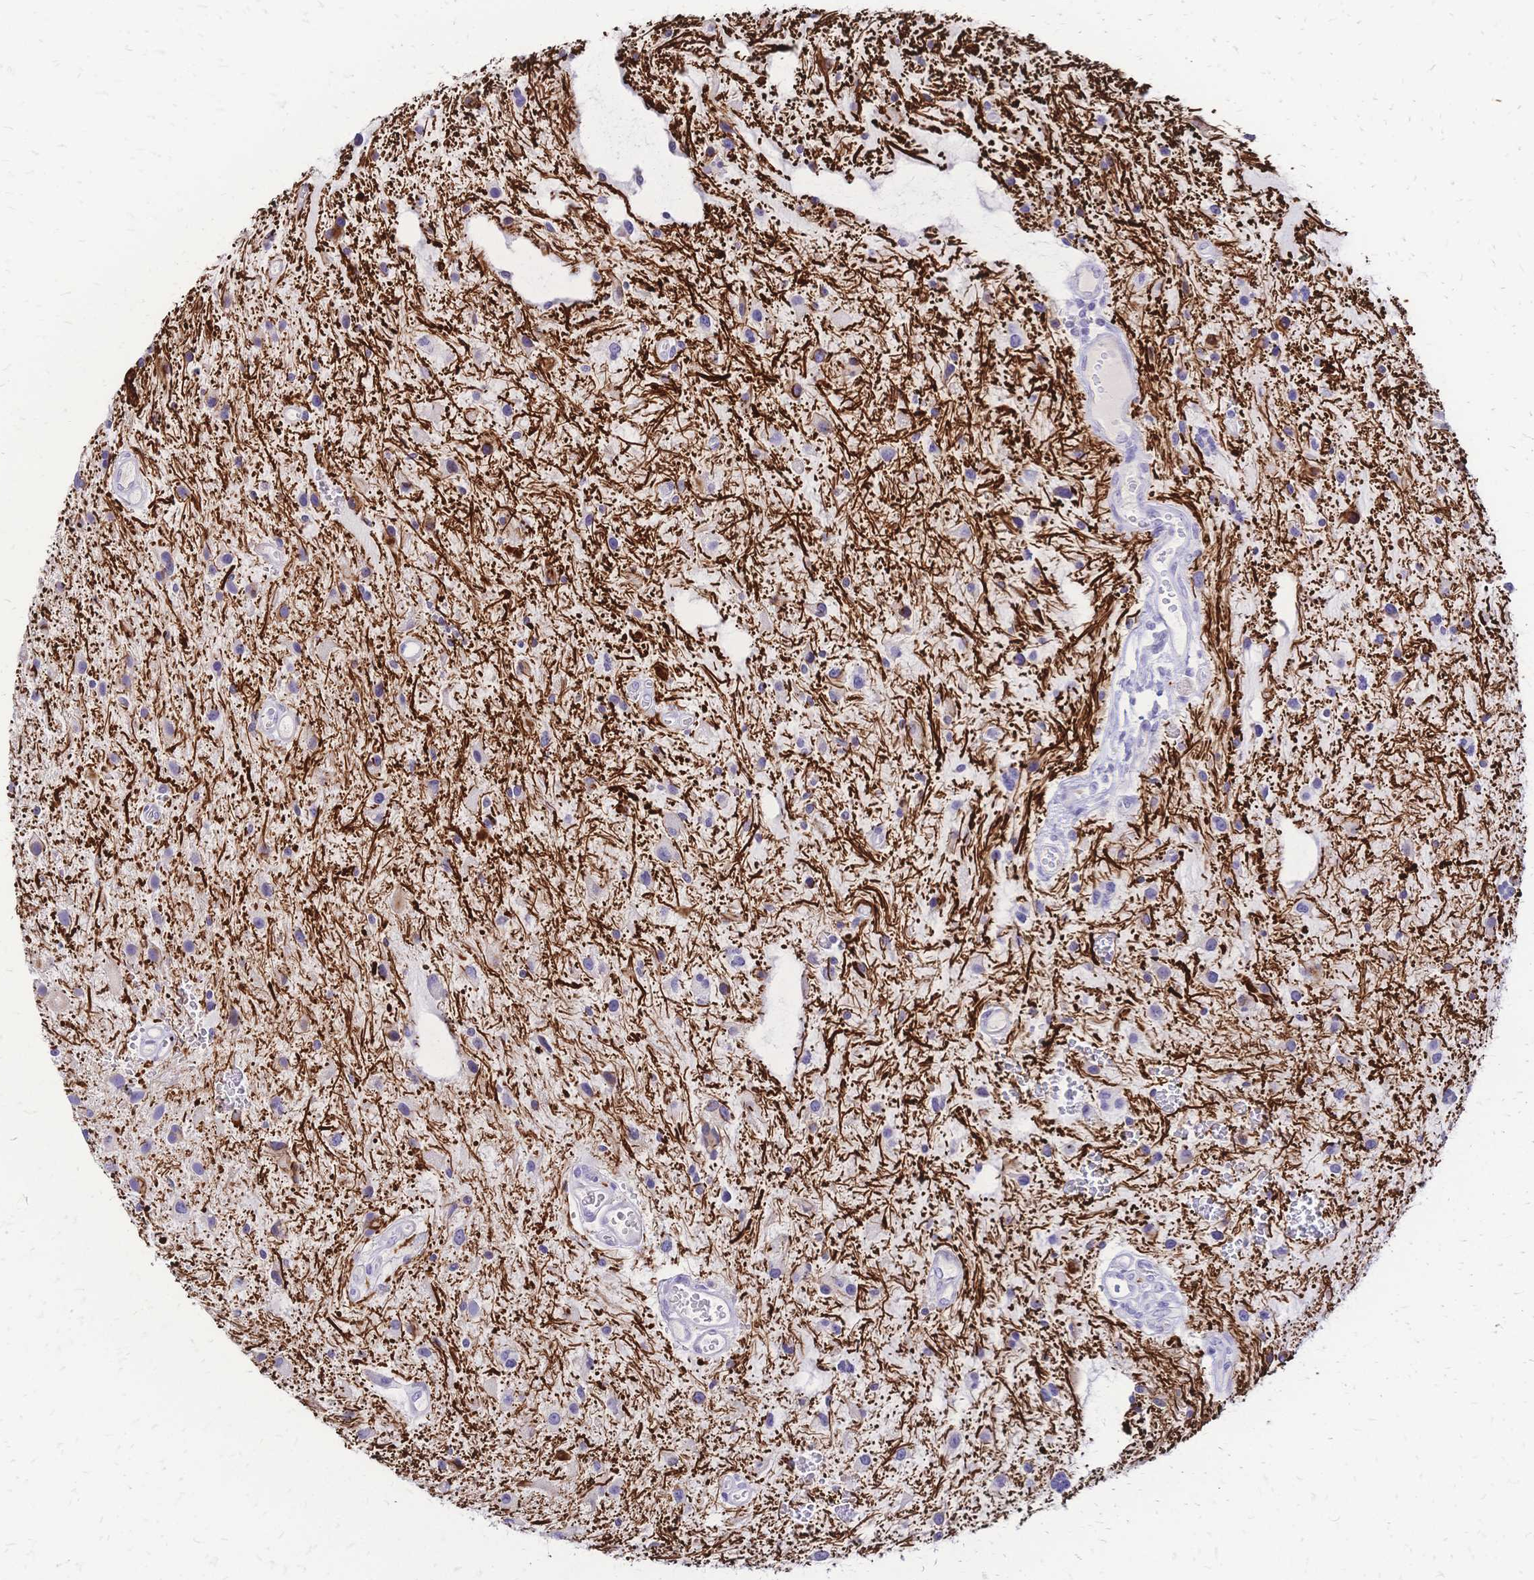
{"staining": {"intensity": "negative", "quantity": "none", "location": "none"}, "tissue": "glioma", "cell_type": "Tumor cells", "image_type": "cancer", "snomed": [{"axis": "morphology", "description": "Glioma, malignant, Low grade"}, {"axis": "topography", "description": "Cerebellum"}], "caption": "Tumor cells show no significant protein staining in glioma. (Brightfield microscopy of DAB immunohistochemistry (IHC) at high magnification).", "gene": "IL2RA", "patient": {"sex": "female", "age": 14}}